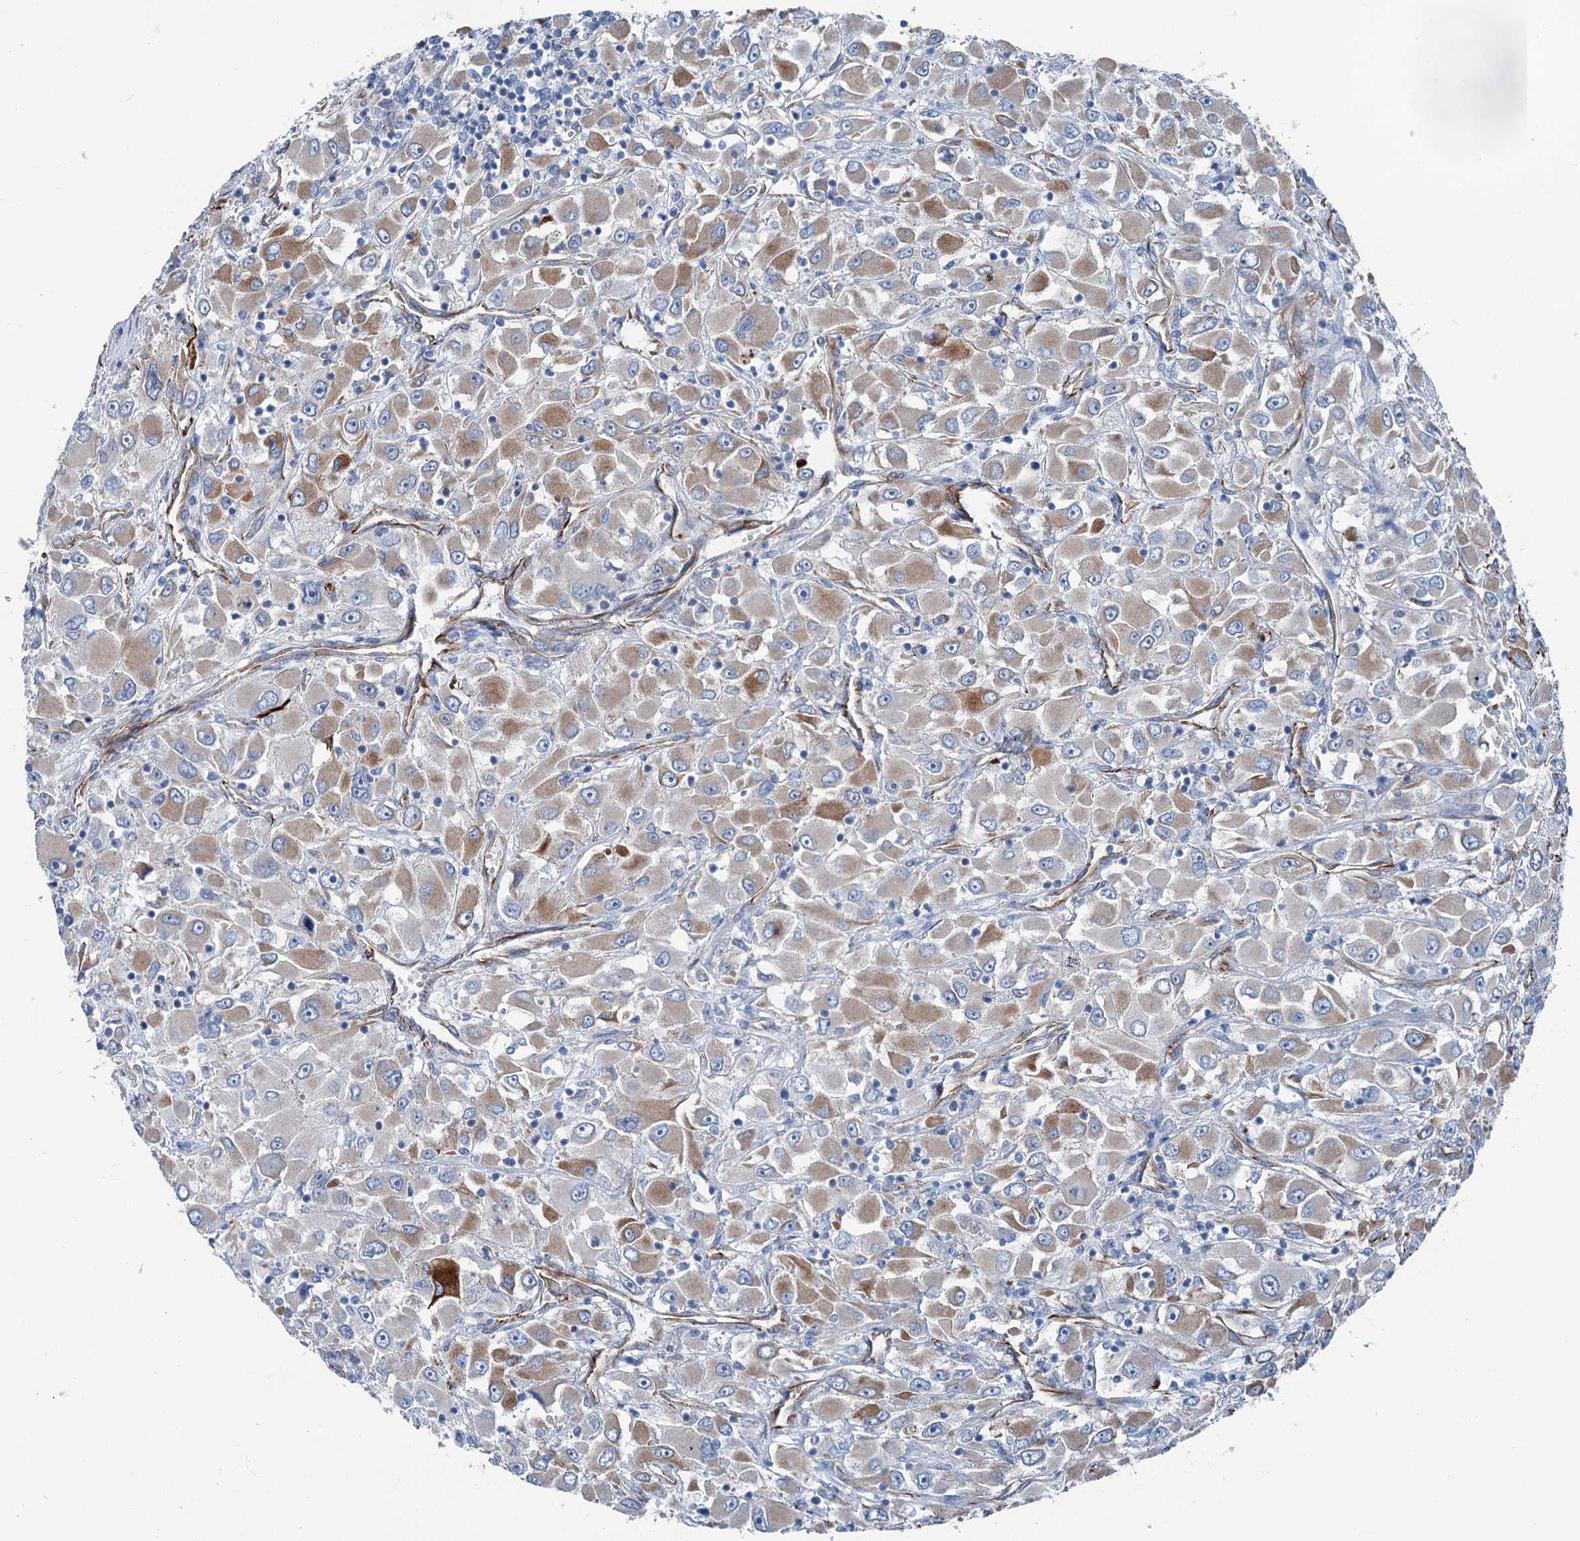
{"staining": {"intensity": "moderate", "quantity": "25%-75%", "location": "cytoplasmic/membranous"}, "tissue": "renal cancer", "cell_type": "Tumor cells", "image_type": "cancer", "snomed": [{"axis": "morphology", "description": "Adenocarcinoma, NOS"}, {"axis": "topography", "description": "Kidney"}], "caption": "Immunohistochemical staining of adenocarcinoma (renal) shows medium levels of moderate cytoplasmic/membranous protein positivity in approximately 25%-75% of tumor cells.", "gene": "CALCOCO1", "patient": {"sex": "female", "age": 52}}